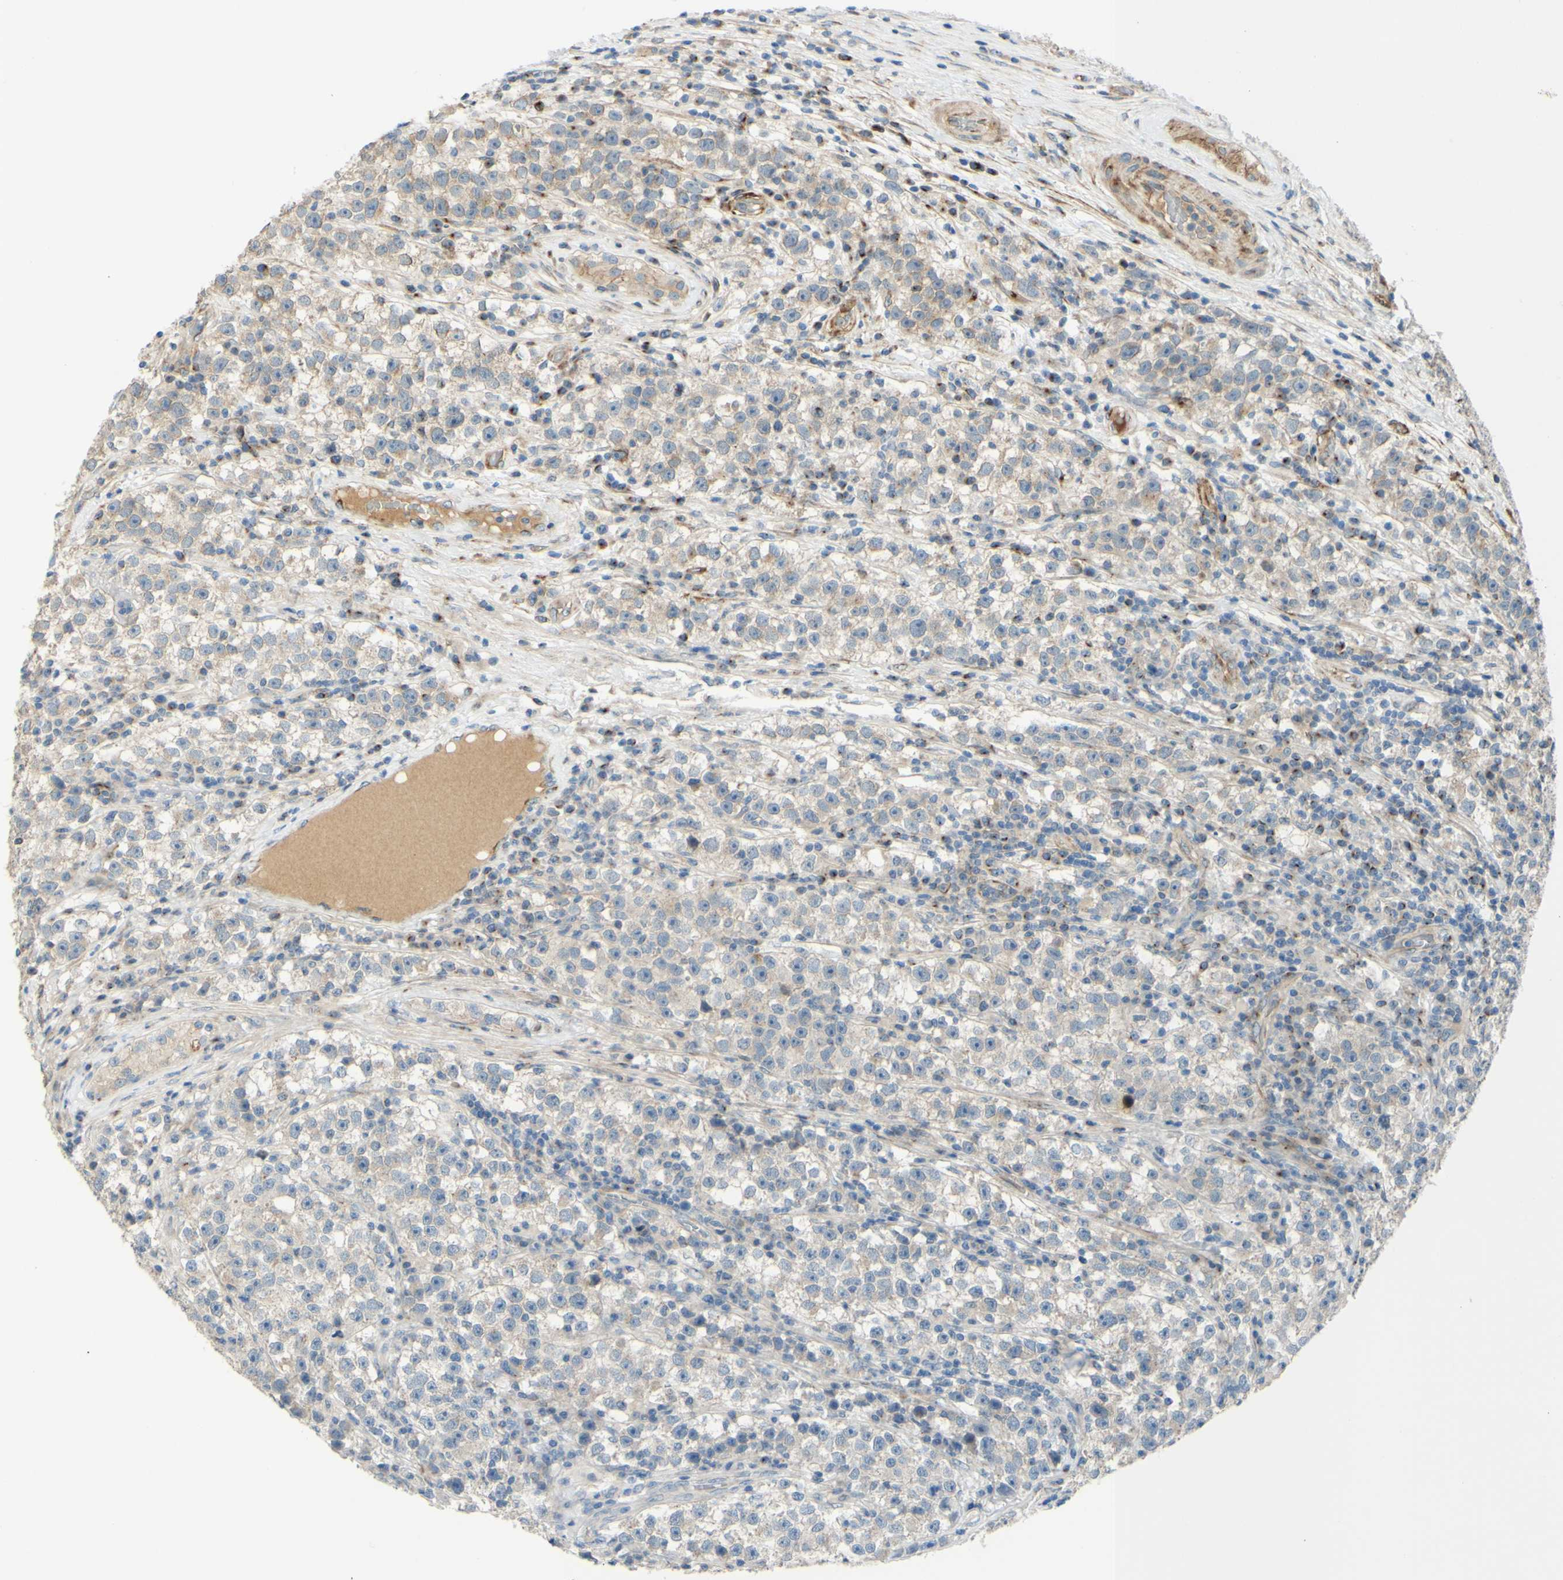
{"staining": {"intensity": "negative", "quantity": "none", "location": "none"}, "tissue": "testis cancer", "cell_type": "Tumor cells", "image_type": "cancer", "snomed": [{"axis": "morphology", "description": "Seminoma, NOS"}, {"axis": "topography", "description": "Testis"}], "caption": "The photomicrograph shows no significant positivity in tumor cells of testis seminoma. (DAB IHC with hematoxylin counter stain).", "gene": "ARHGAP1", "patient": {"sex": "male", "age": 22}}